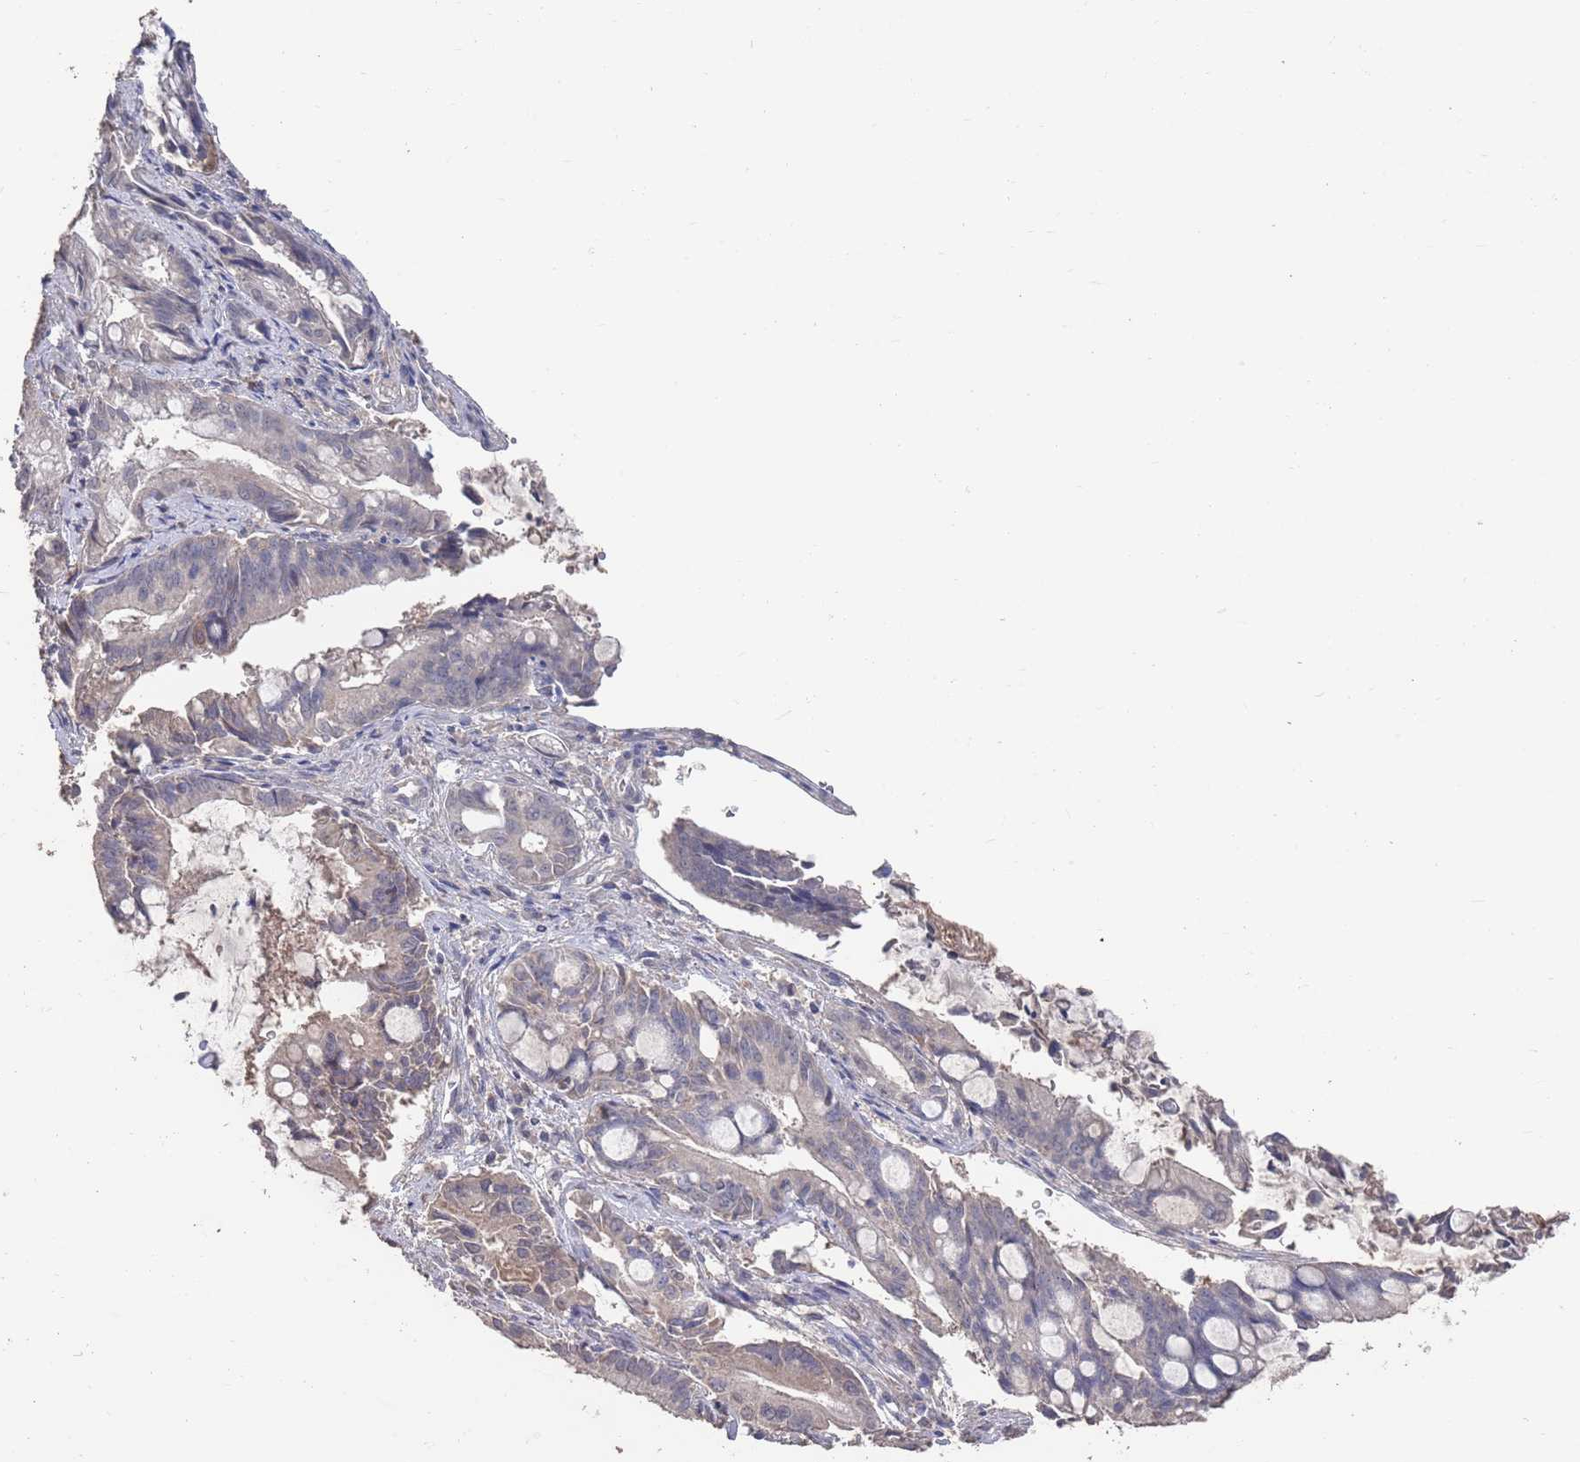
{"staining": {"intensity": "negative", "quantity": "none", "location": "none"}, "tissue": "pancreatic cancer", "cell_type": "Tumor cells", "image_type": "cancer", "snomed": [{"axis": "morphology", "description": "Adenocarcinoma, NOS"}, {"axis": "topography", "description": "Pancreas"}], "caption": "Tumor cells are negative for protein expression in human pancreatic cancer.", "gene": "BTBD18", "patient": {"sex": "male", "age": 68}}